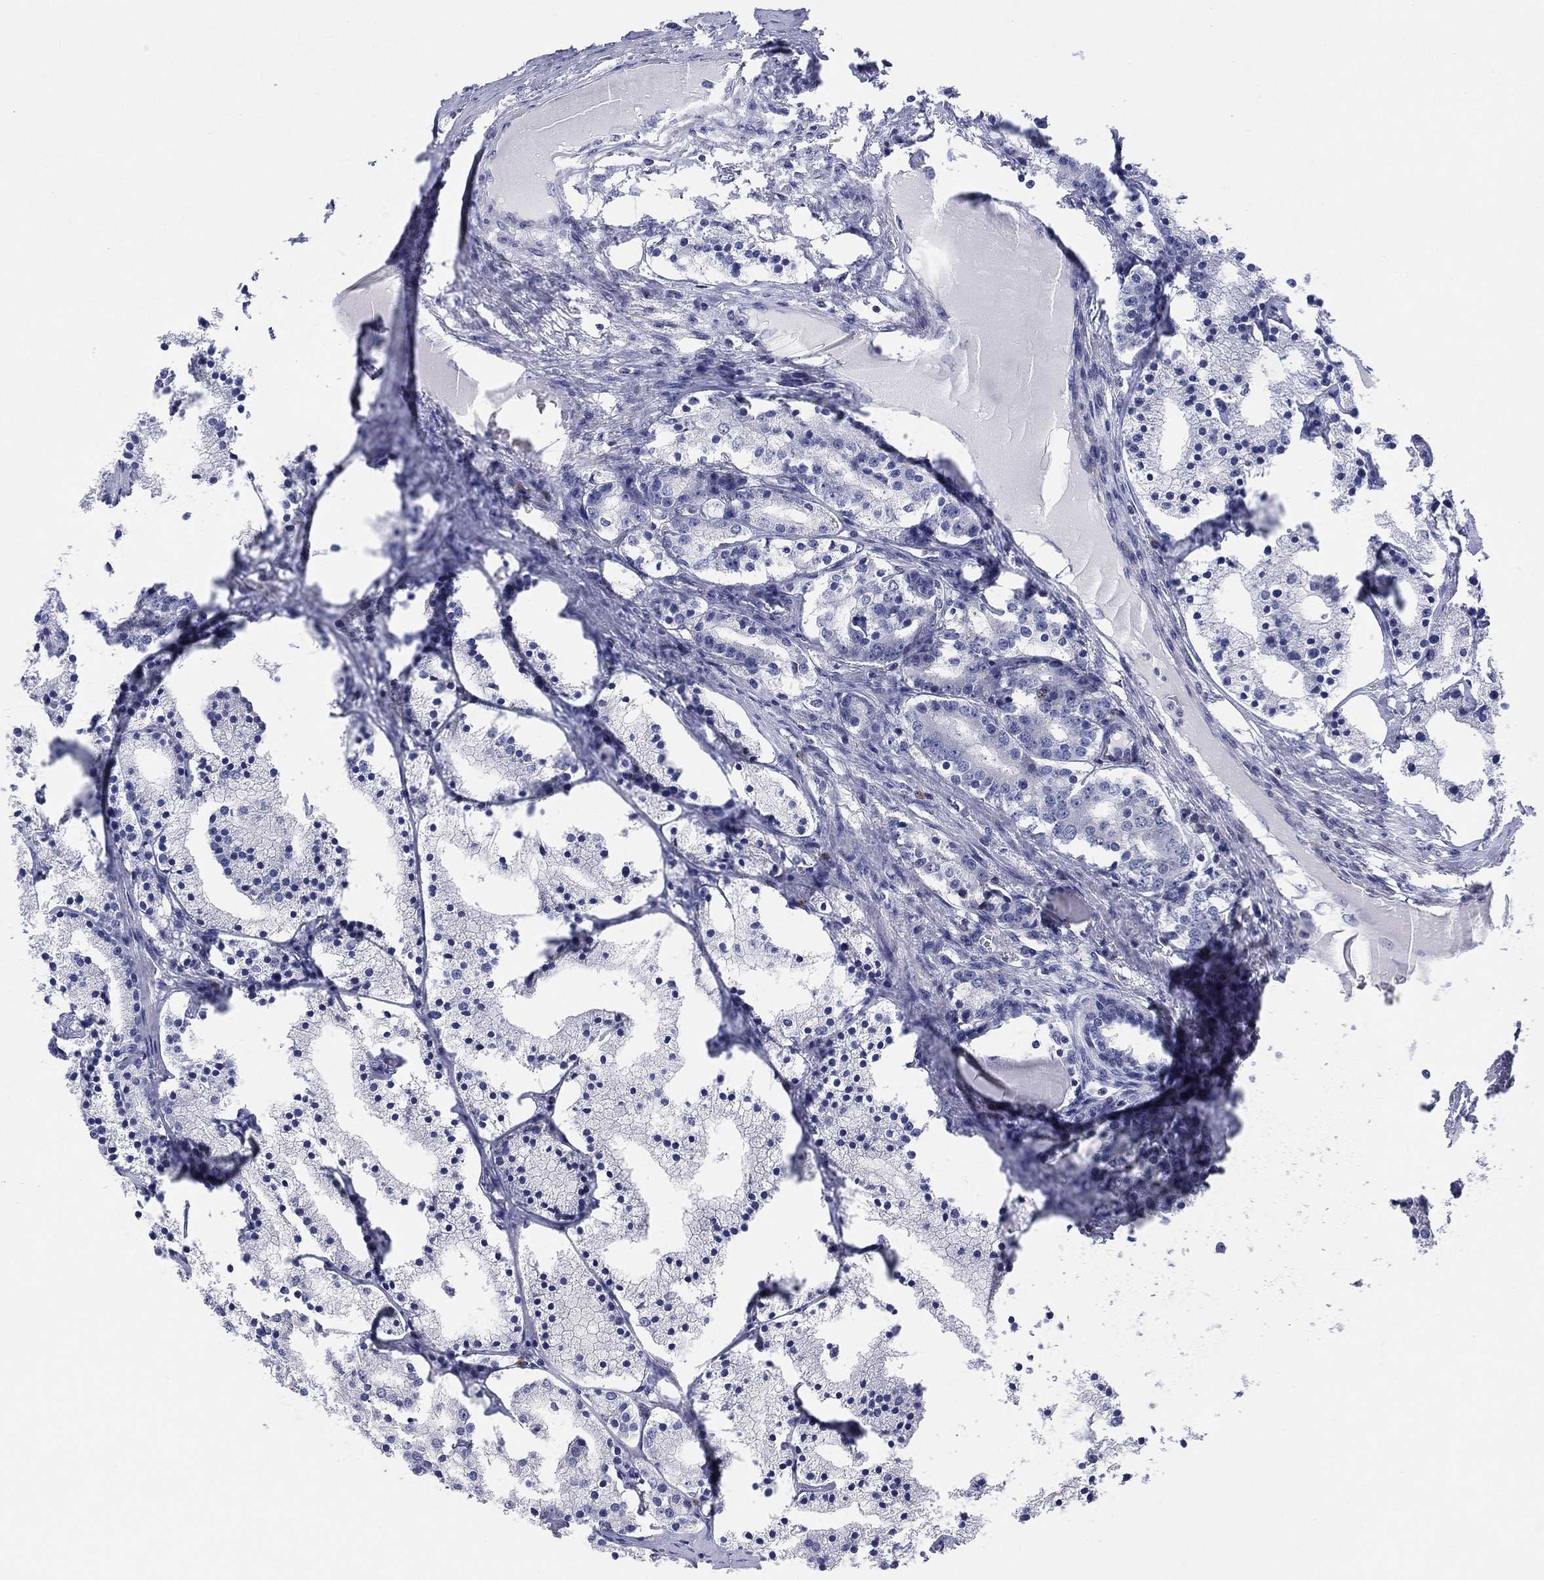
{"staining": {"intensity": "negative", "quantity": "none", "location": "none"}, "tissue": "prostate cancer", "cell_type": "Tumor cells", "image_type": "cancer", "snomed": [{"axis": "morphology", "description": "Adenocarcinoma, NOS"}, {"axis": "topography", "description": "Prostate"}], "caption": "Prostate cancer was stained to show a protein in brown. There is no significant expression in tumor cells.", "gene": "SLC4A4", "patient": {"sex": "male", "age": 69}}